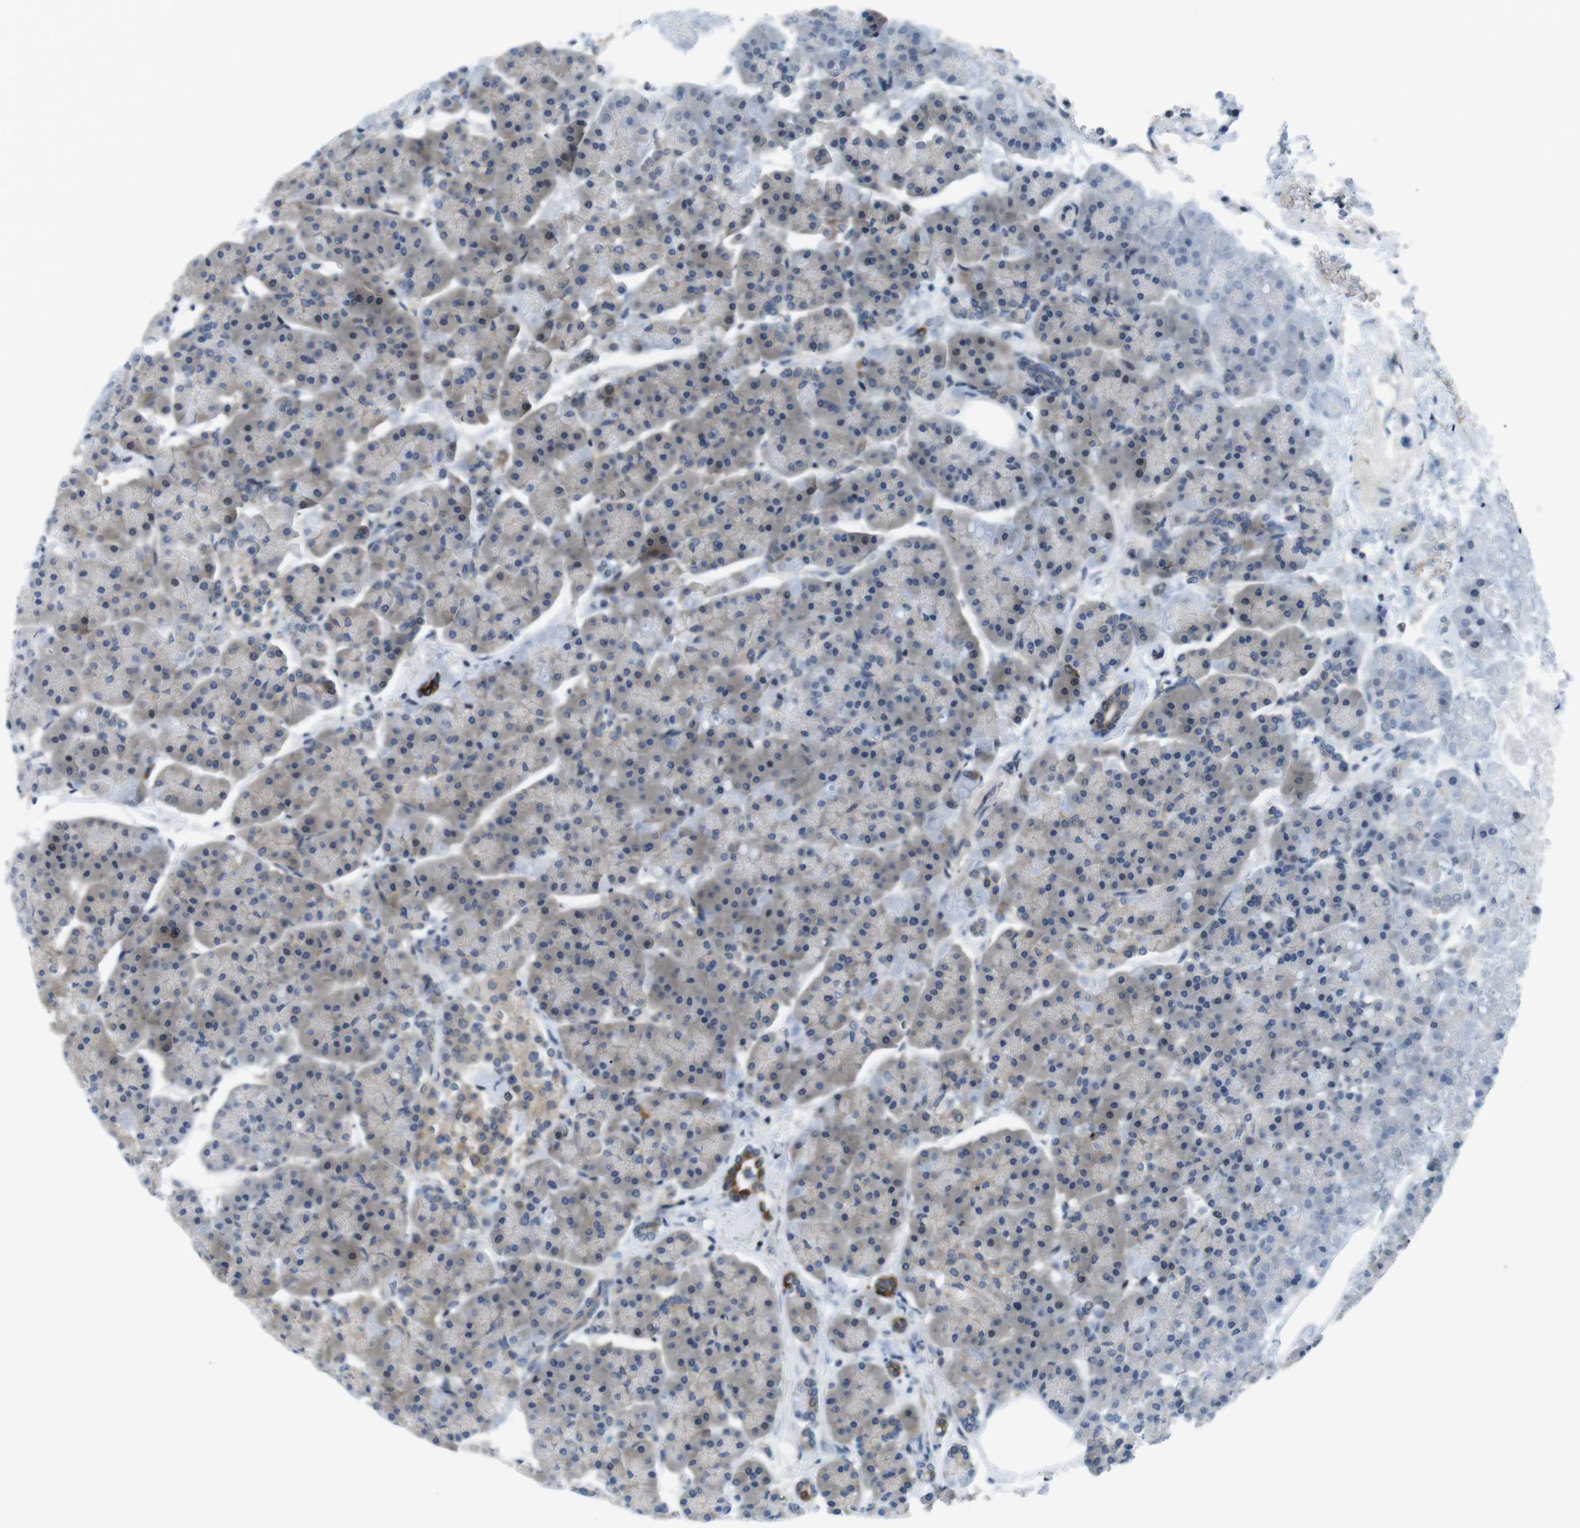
{"staining": {"intensity": "moderate", "quantity": "25%-75%", "location": "cytoplasmic/membranous"}, "tissue": "pancreas", "cell_type": "Exocrine glandular cells", "image_type": "normal", "snomed": [{"axis": "morphology", "description": "Normal tissue, NOS"}, {"axis": "topography", "description": "Pancreas"}], "caption": "Protein expression analysis of unremarkable pancreas demonstrates moderate cytoplasmic/membranous positivity in approximately 25%-75% of exocrine glandular cells.", "gene": "ZDHHC3", "patient": {"sex": "female", "age": 70}}